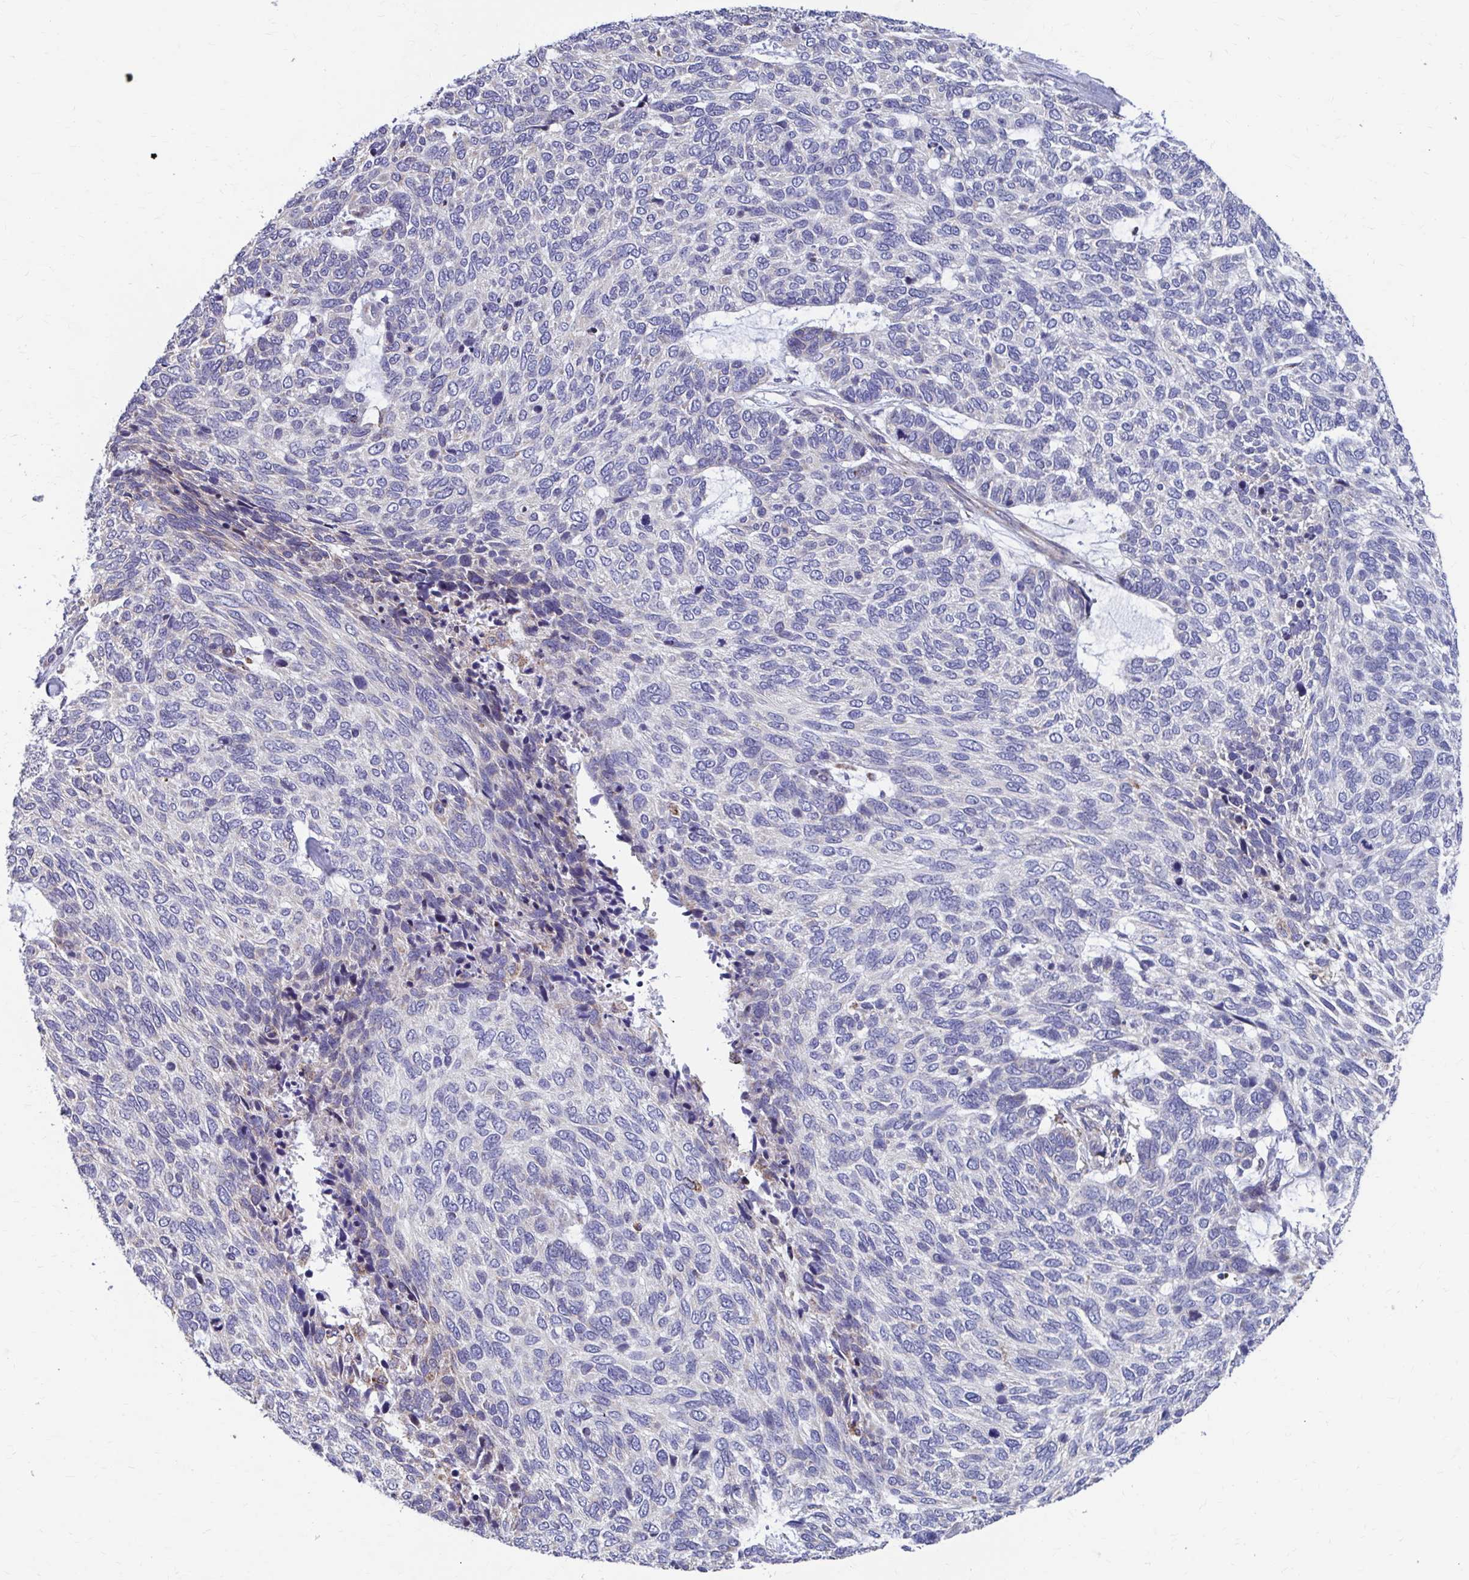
{"staining": {"intensity": "negative", "quantity": "none", "location": "none"}, "tissue": "skin cancer", "cell_type": "Tumor cells", "image_type": "cancer", "snomed": [{"axis": "morphology", "description": "Basal cell carcinoma"}, {"axis": "topography", "description": "Skin"}], "caption": "This is an immunohistochemistry histopathology image of skin cancer (basal cell carcinoma). There is no staining in tumor cells.", "gene": "FKBP2", "patient": {"sex": "female", "age": 65}}